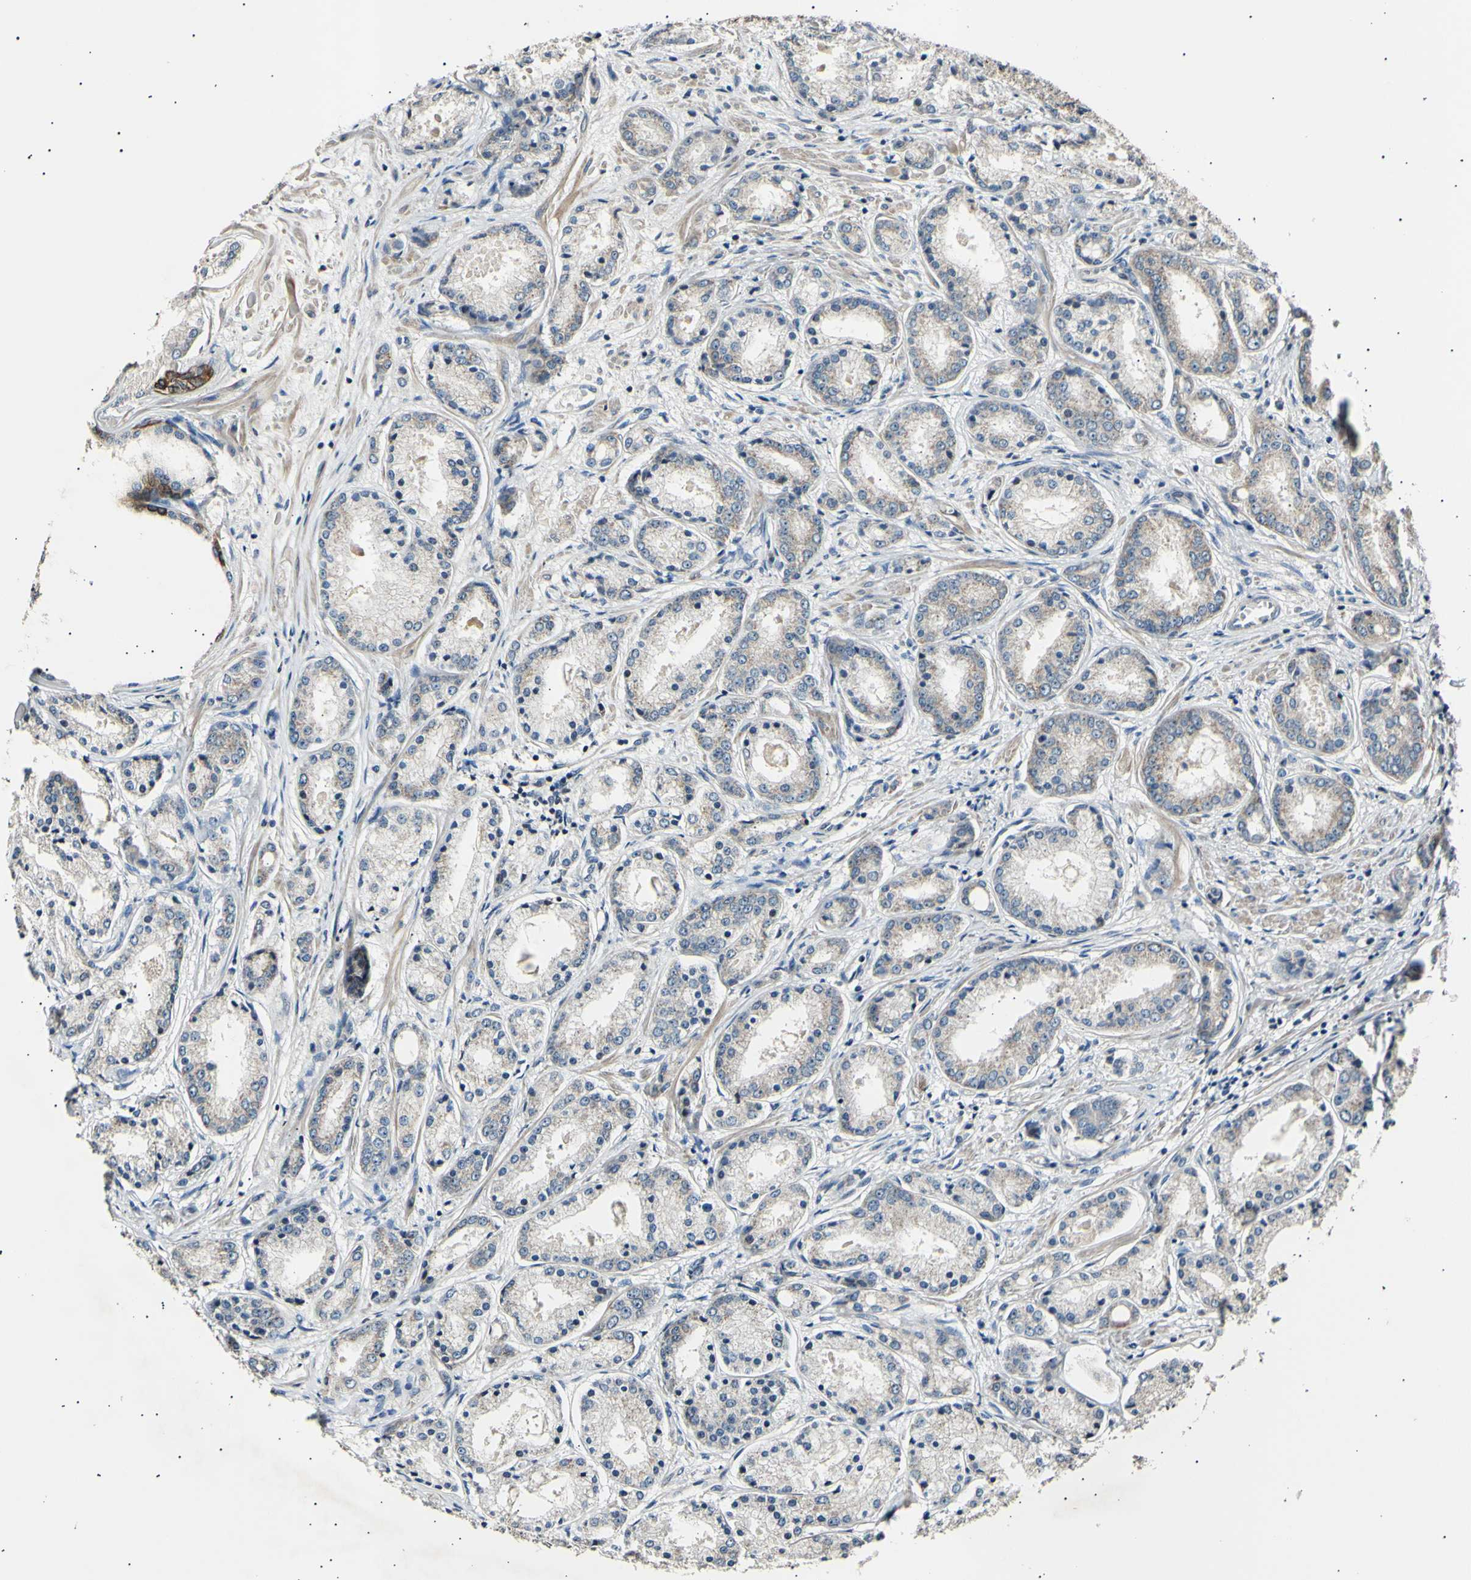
{"staining": {"intensity": "weak", "quantity": ">75%", "location": "cytoplasmic/membranous"}, "tissue": "prostate cancer", "cell_type": "Tumor cells", "image_type": "cancer", "snomed": [{"axis": "morphology", "description": "Adenocarcinoma, High grade"}, {"axis": "topography", "description": "Prostate"}], "caption": "A brown stain shows weak cytoplasmic/membranous positivity of a protein in prostate cancer (adenocarcinoma (high-grade)) tumor cells. Nuclei are stained in blue.", "gene": "ITGA6", "patient": {"sex": "male", "age": 59}}